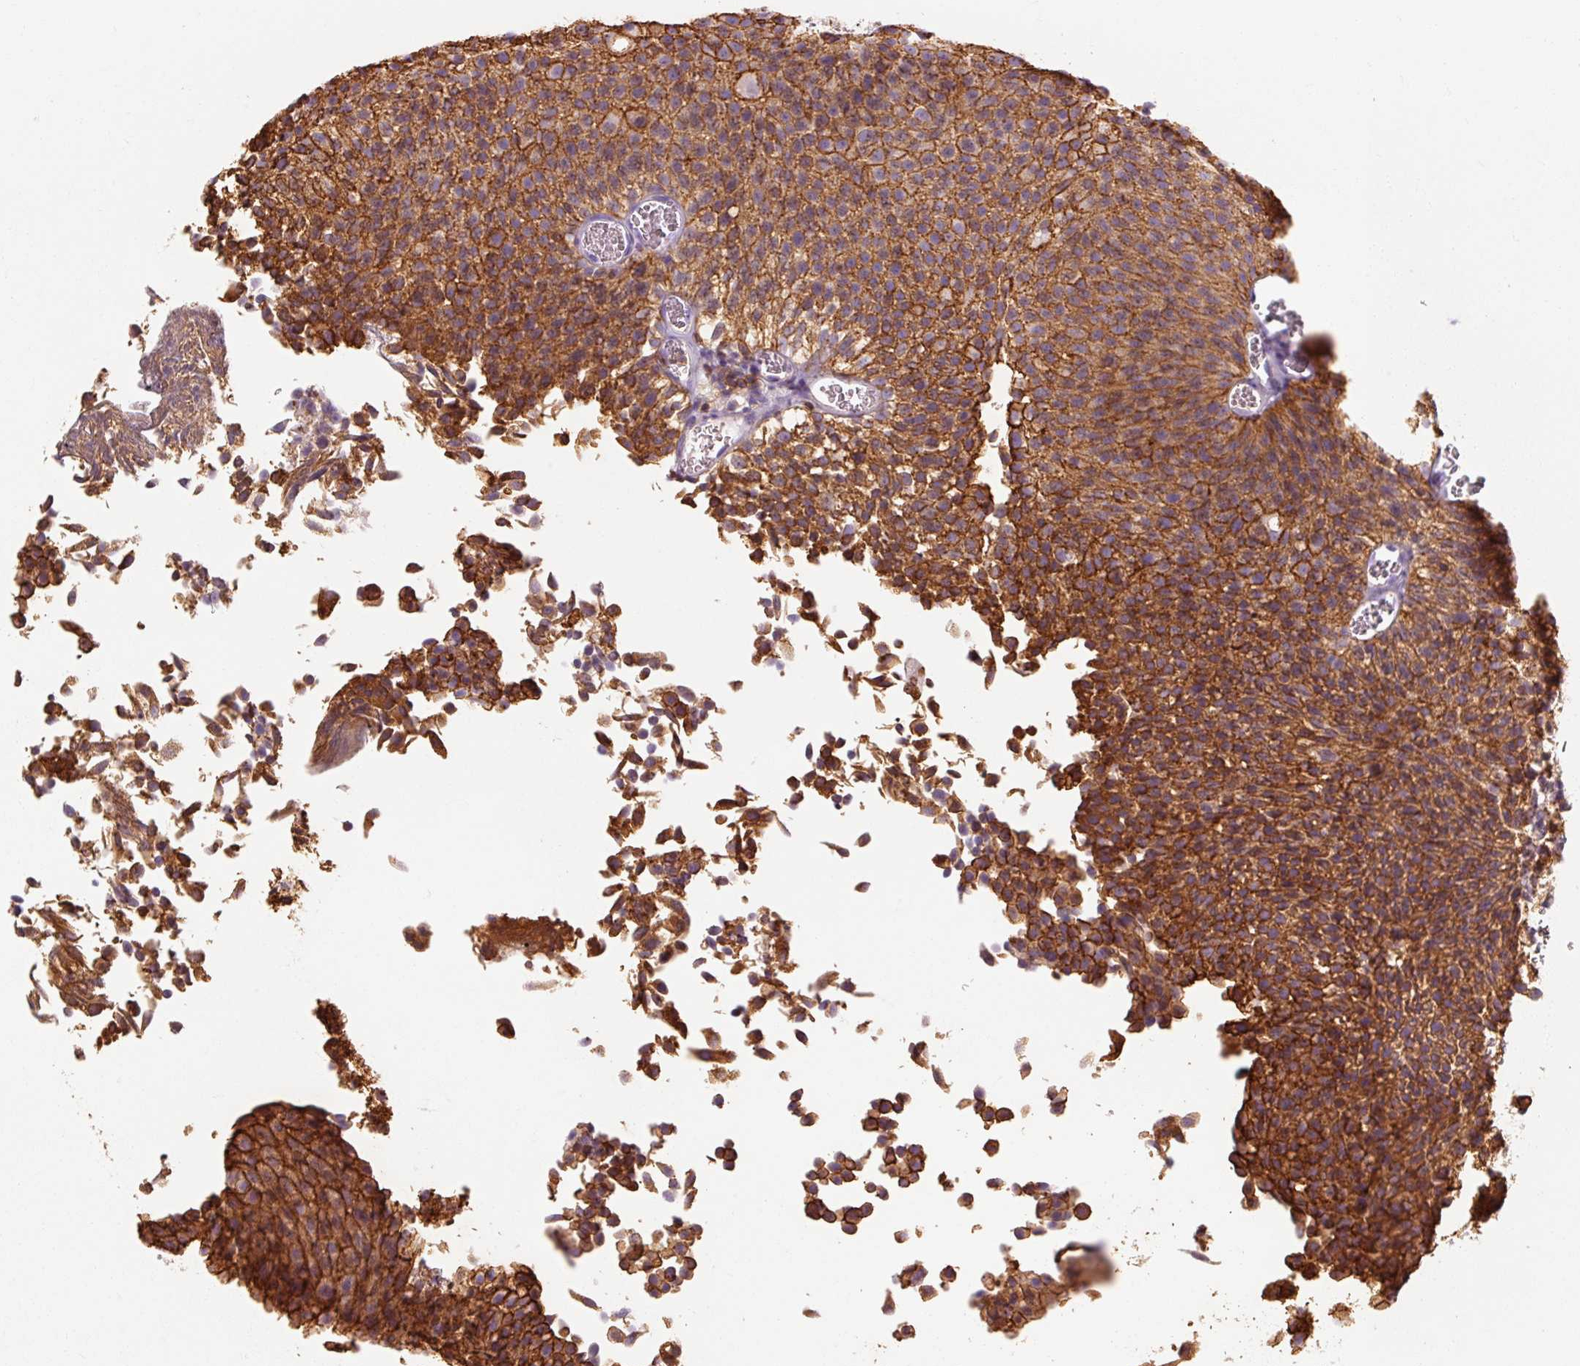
{"staining": {"intensity": "strong", "quantity": ">75%", "location": "cytoplasmic/membranous"}, "tissue": "urothelial cancer", "cell_type": "Tumor cells", "image_type": "cancer", "snomed": [{"axis": "morphology", "description": "Urothelial carcinoma, Low grade"}, {"axis": "topography", "description": "Urinary bladder"}], "caption": "This histopathology image demonstrates immunohistochemistry staining of human low-grade urothelial carcinoma, with high strong cytoplasmic/membranous positivity in approximately >75% of tumor cells.", "gene": "OR8K1", "patient": {"sex": "female", "age": 79}}